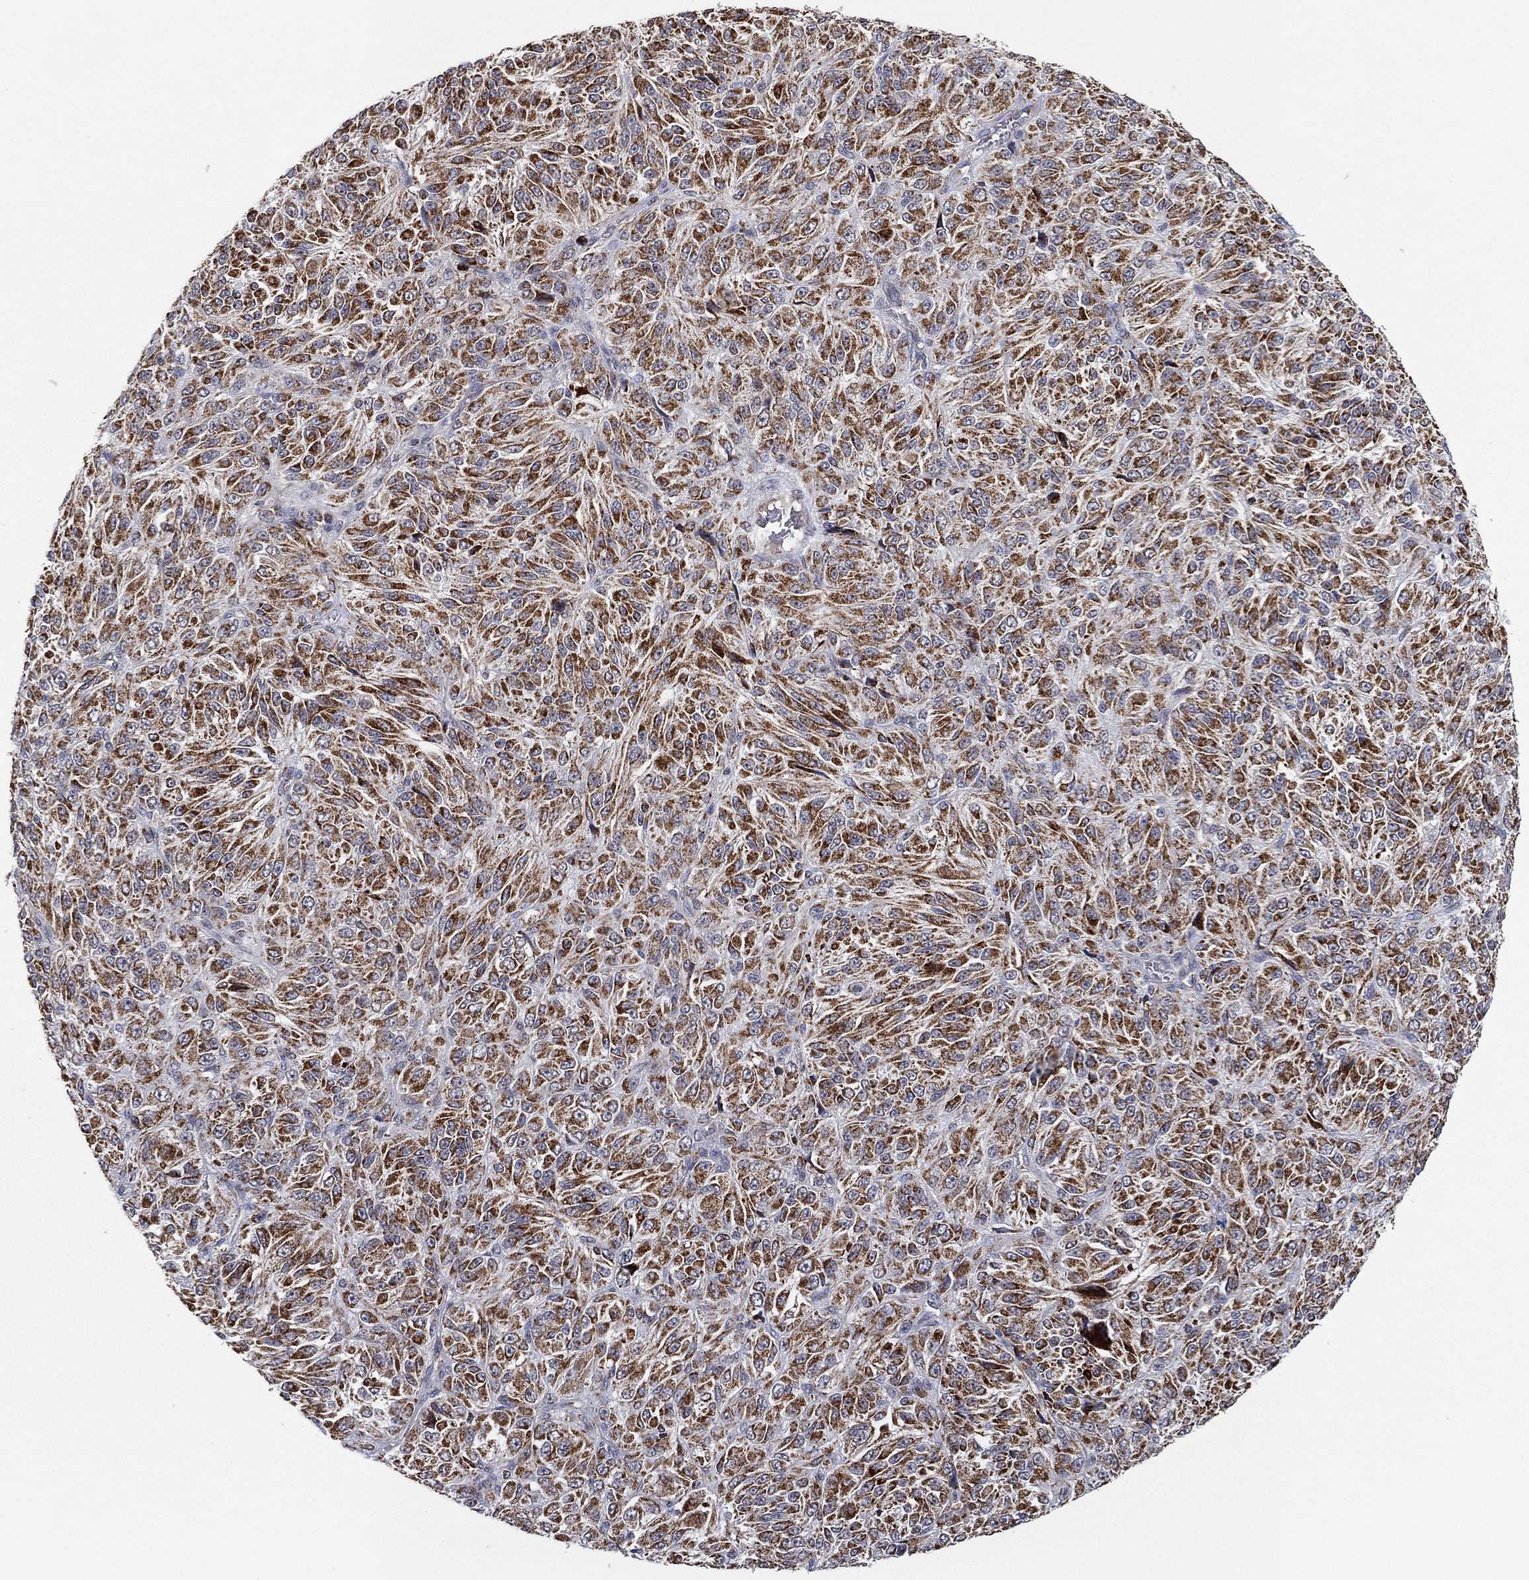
{"staining": {"intensity": "strong", "quantity": ">75%", "location": "cytoplasmic/membranous"}, "tissue": "melanoma", "cell_type": "Tumor cells", "image_type": "cancer", "snomed": [{"axis": "morphology", "description": "Malignant melanoma, Metastatic site"}, {"axis": "topography", "description": "Brain"}], "caption": "Immunohistochemistry of human melanoma demonstrates high levels of strong cytoplasmic/membranous expression in about >75% of tumor cells.", "gene": "PSMG4", "patient": {"sex": "female", "age": 56}}